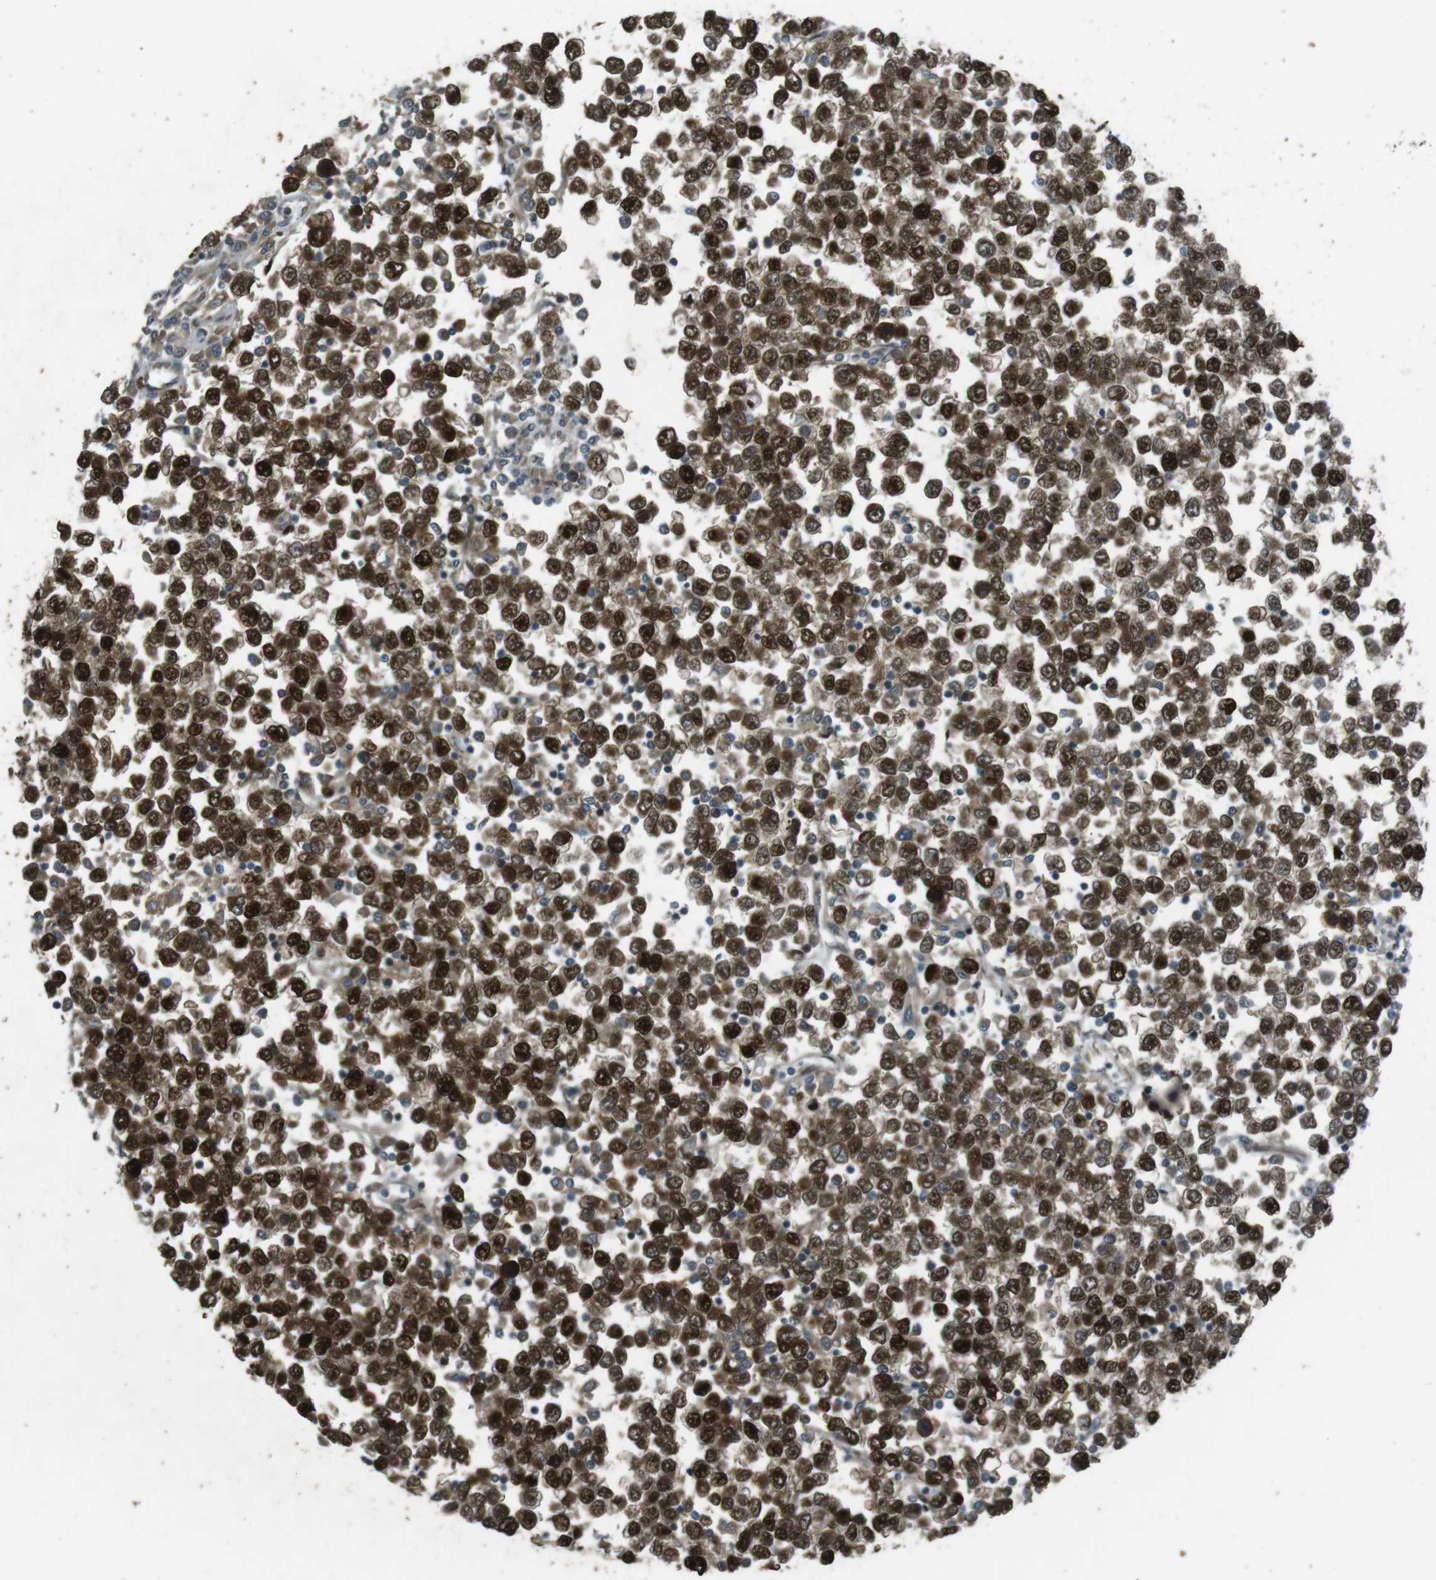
{"staining": {"intensity": "strong", "quantity": ">75%", "location": "nuclear"}, "tissue": "testis cancer", "cell_type": "Tumor cells", "image_type": "cancer", "snomed": [{"axis": "morphology", "description": "Seminoma, NOS"}, {"axis": "topography", "description": "Testis"}], "caption": "This image displays IHC staining of human testis cancer (seminoma), with high strong nuclear positivity in approximately >75% of tumor cells.", "gene": "ZNF330", "patient": {"sex": "male", "age": 65}}